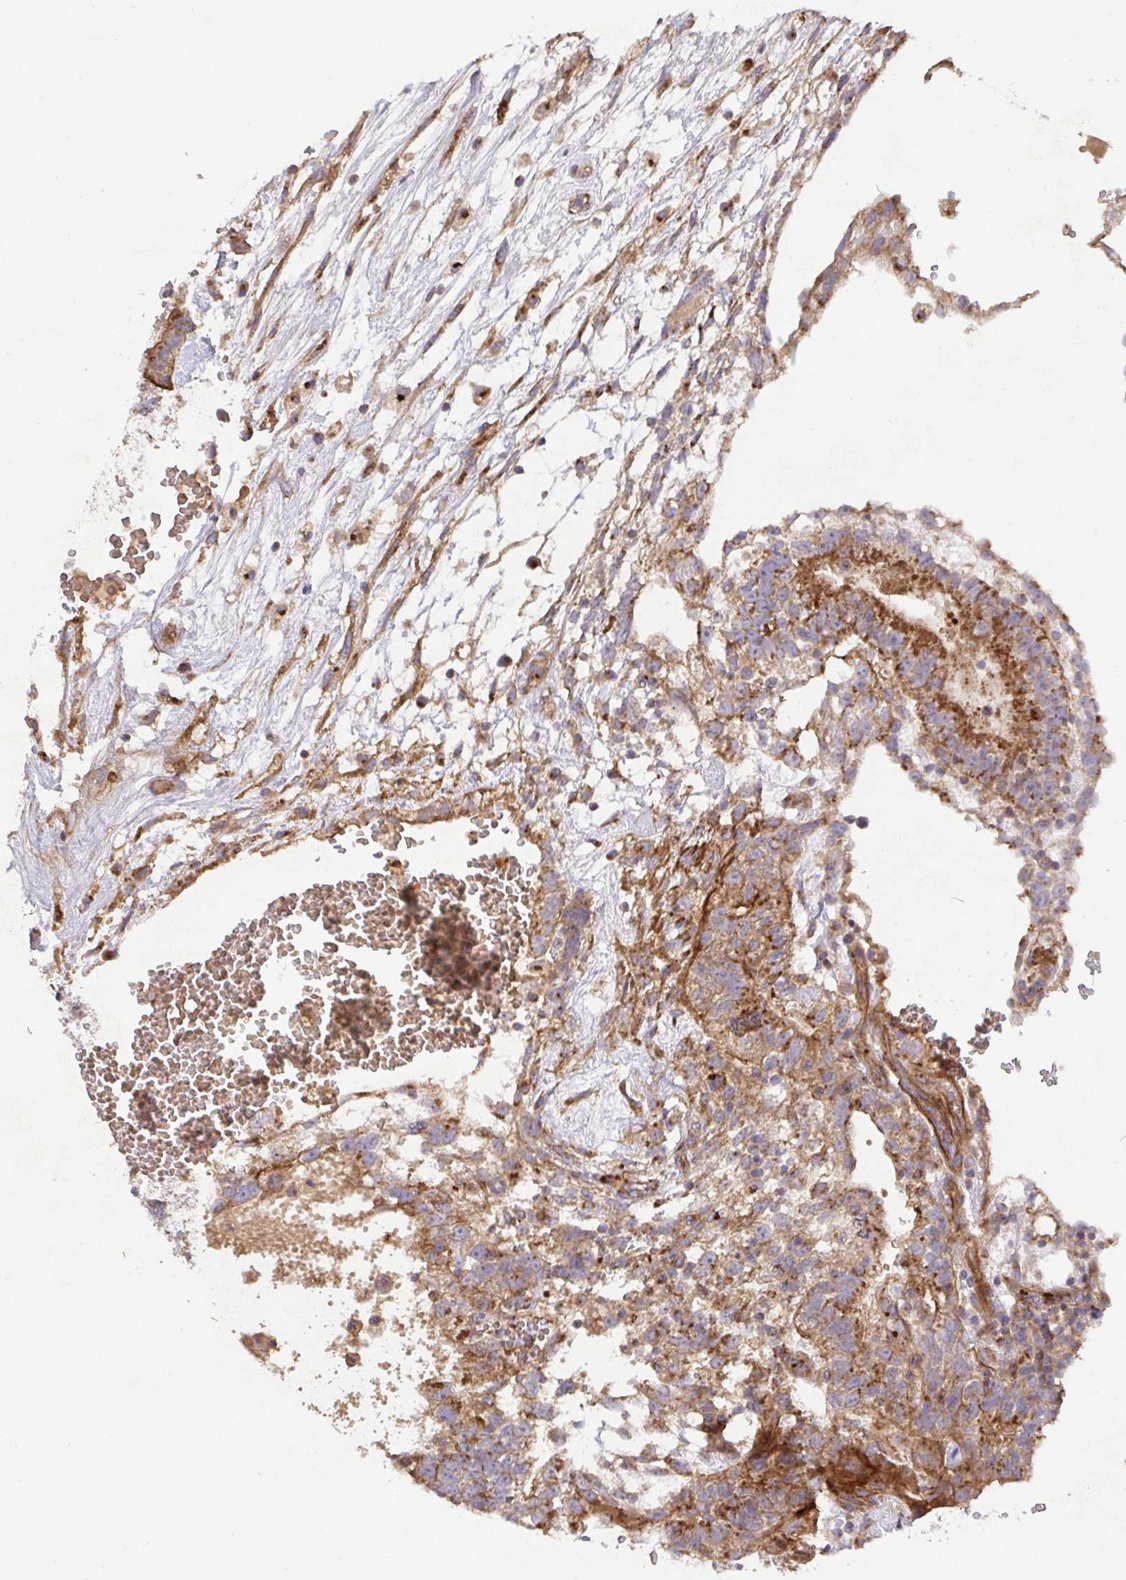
{"staining": {"intensity": "moderate", "quantity": ">75%", "location": "cytoplasmic/membranous"}, "tissue": "testis cancer", "cell_type": "Tumor cells", "image_type": "cancer", "snomed": [{"axis": "morphology", "description": "Normal tissue, NOS"}, {"axis": "morphology", "description": "Carcinoma, Embryonal, NOS"}, {"axis": "topography", "description": "Testis"}], "caption": "DAB (3,3'-diaminobenzidine) immunohistochemical staining of human embryonal carcinoma (testis) shows moderate cytoplasmic/membranous protein positivity in about >75% of tumor cells.", "gene": "TM9SF4", "patient": {"sex": "male", "age": 32}}